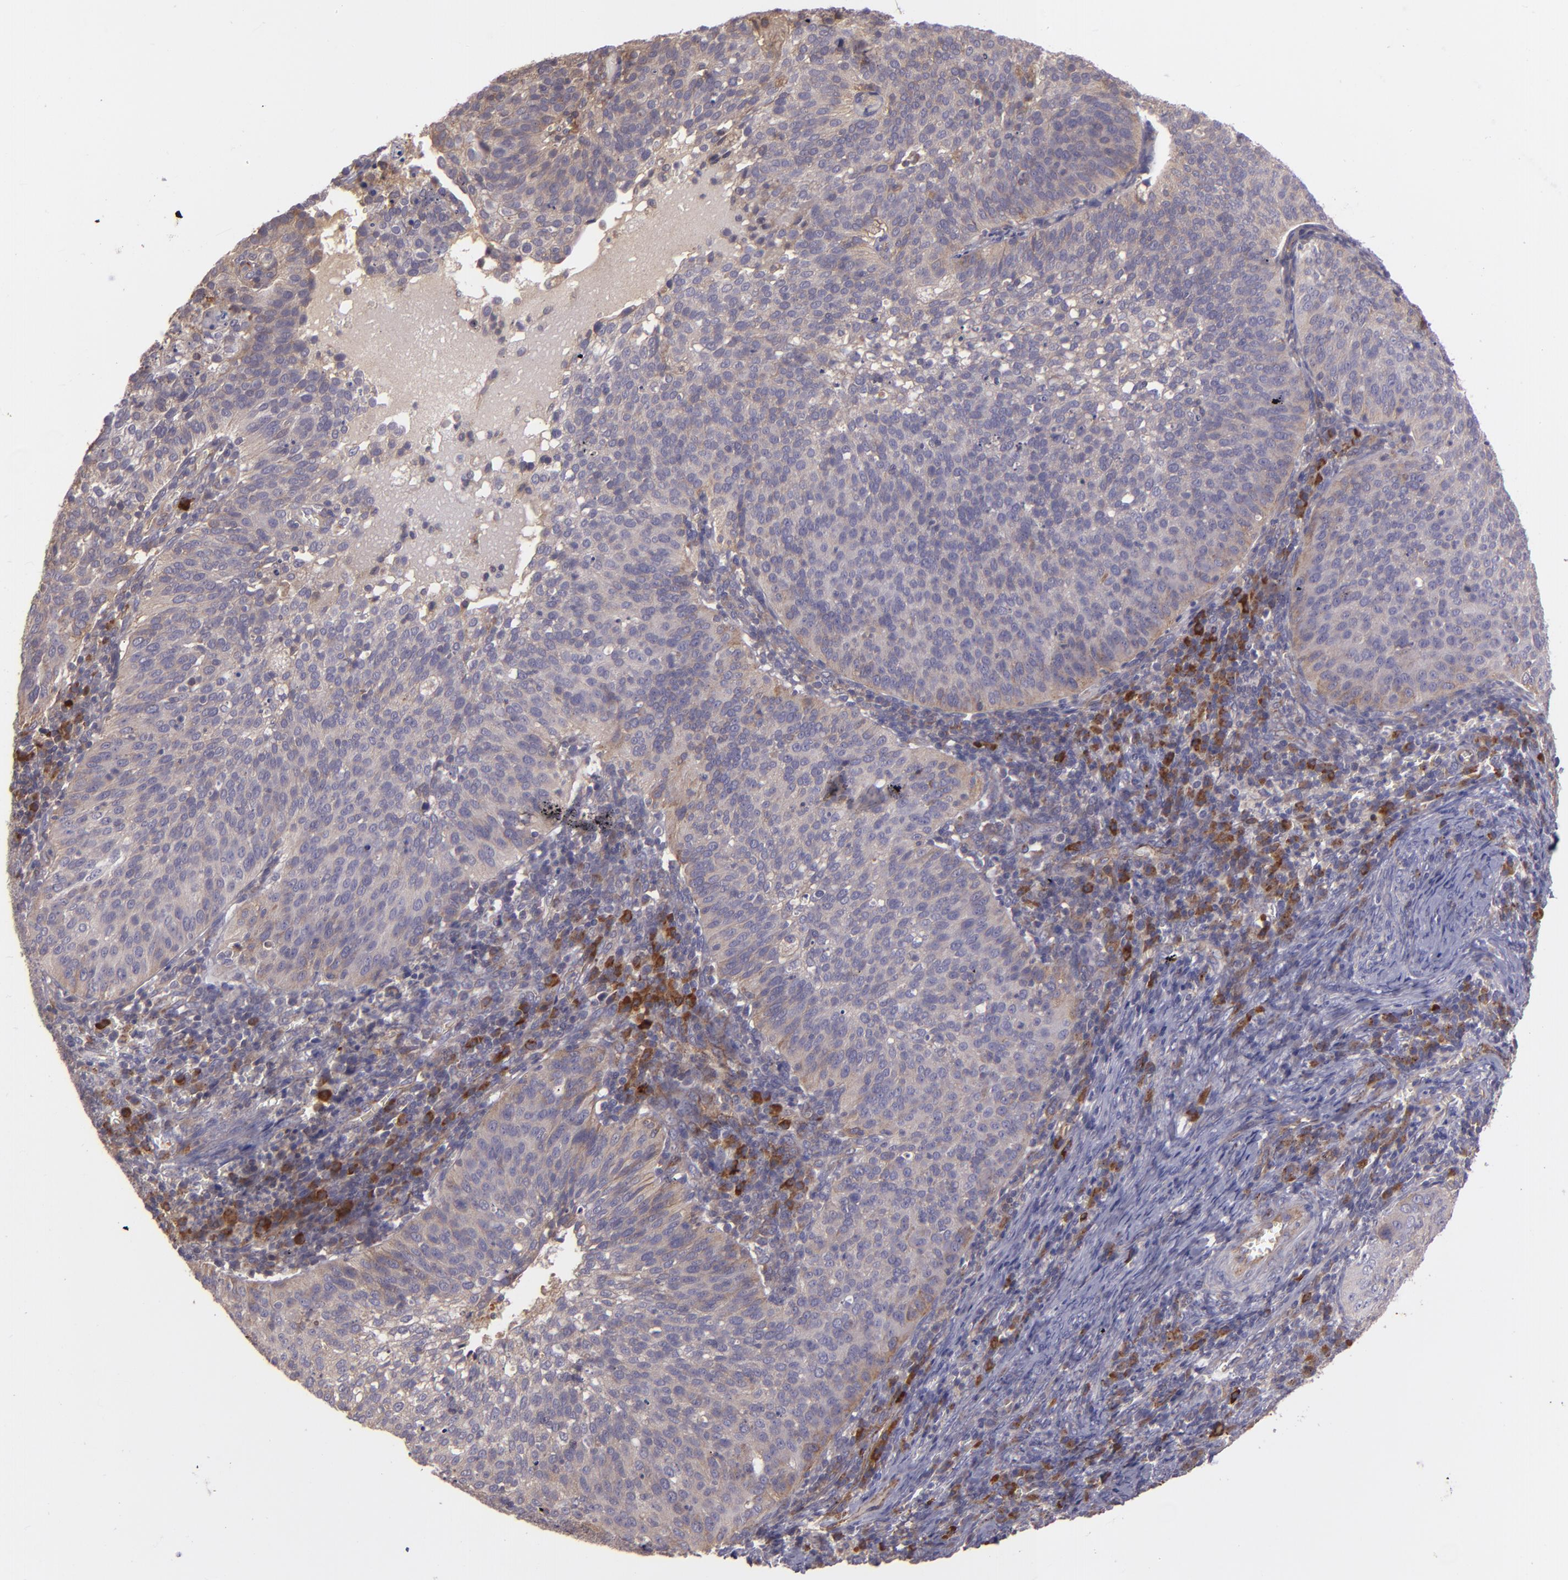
{"staining": {"intensity": "moderate", "quantity": ">75%", "location": "cytoplasmic/membranous"}, "tissue": "cervical cancer", "cell_type": "Tumor cells", "image_type": "cancer", "snomed": [{"axis": "morphology", "description": "Squamous cell carcinoma, NOS"}, {"axis": "topography", "description": "Cervix"}], "caption": "Immunohistochemical staining of cervical squamous cell carcinoma demonstrates moderate cytoplasmic/membranous protein staining in approximately >75% of tumor cells. (IHC, brightfield microscopy, high magnification).", "gene": "ECE1", "patient": {"sex": "female", "age": 39}}